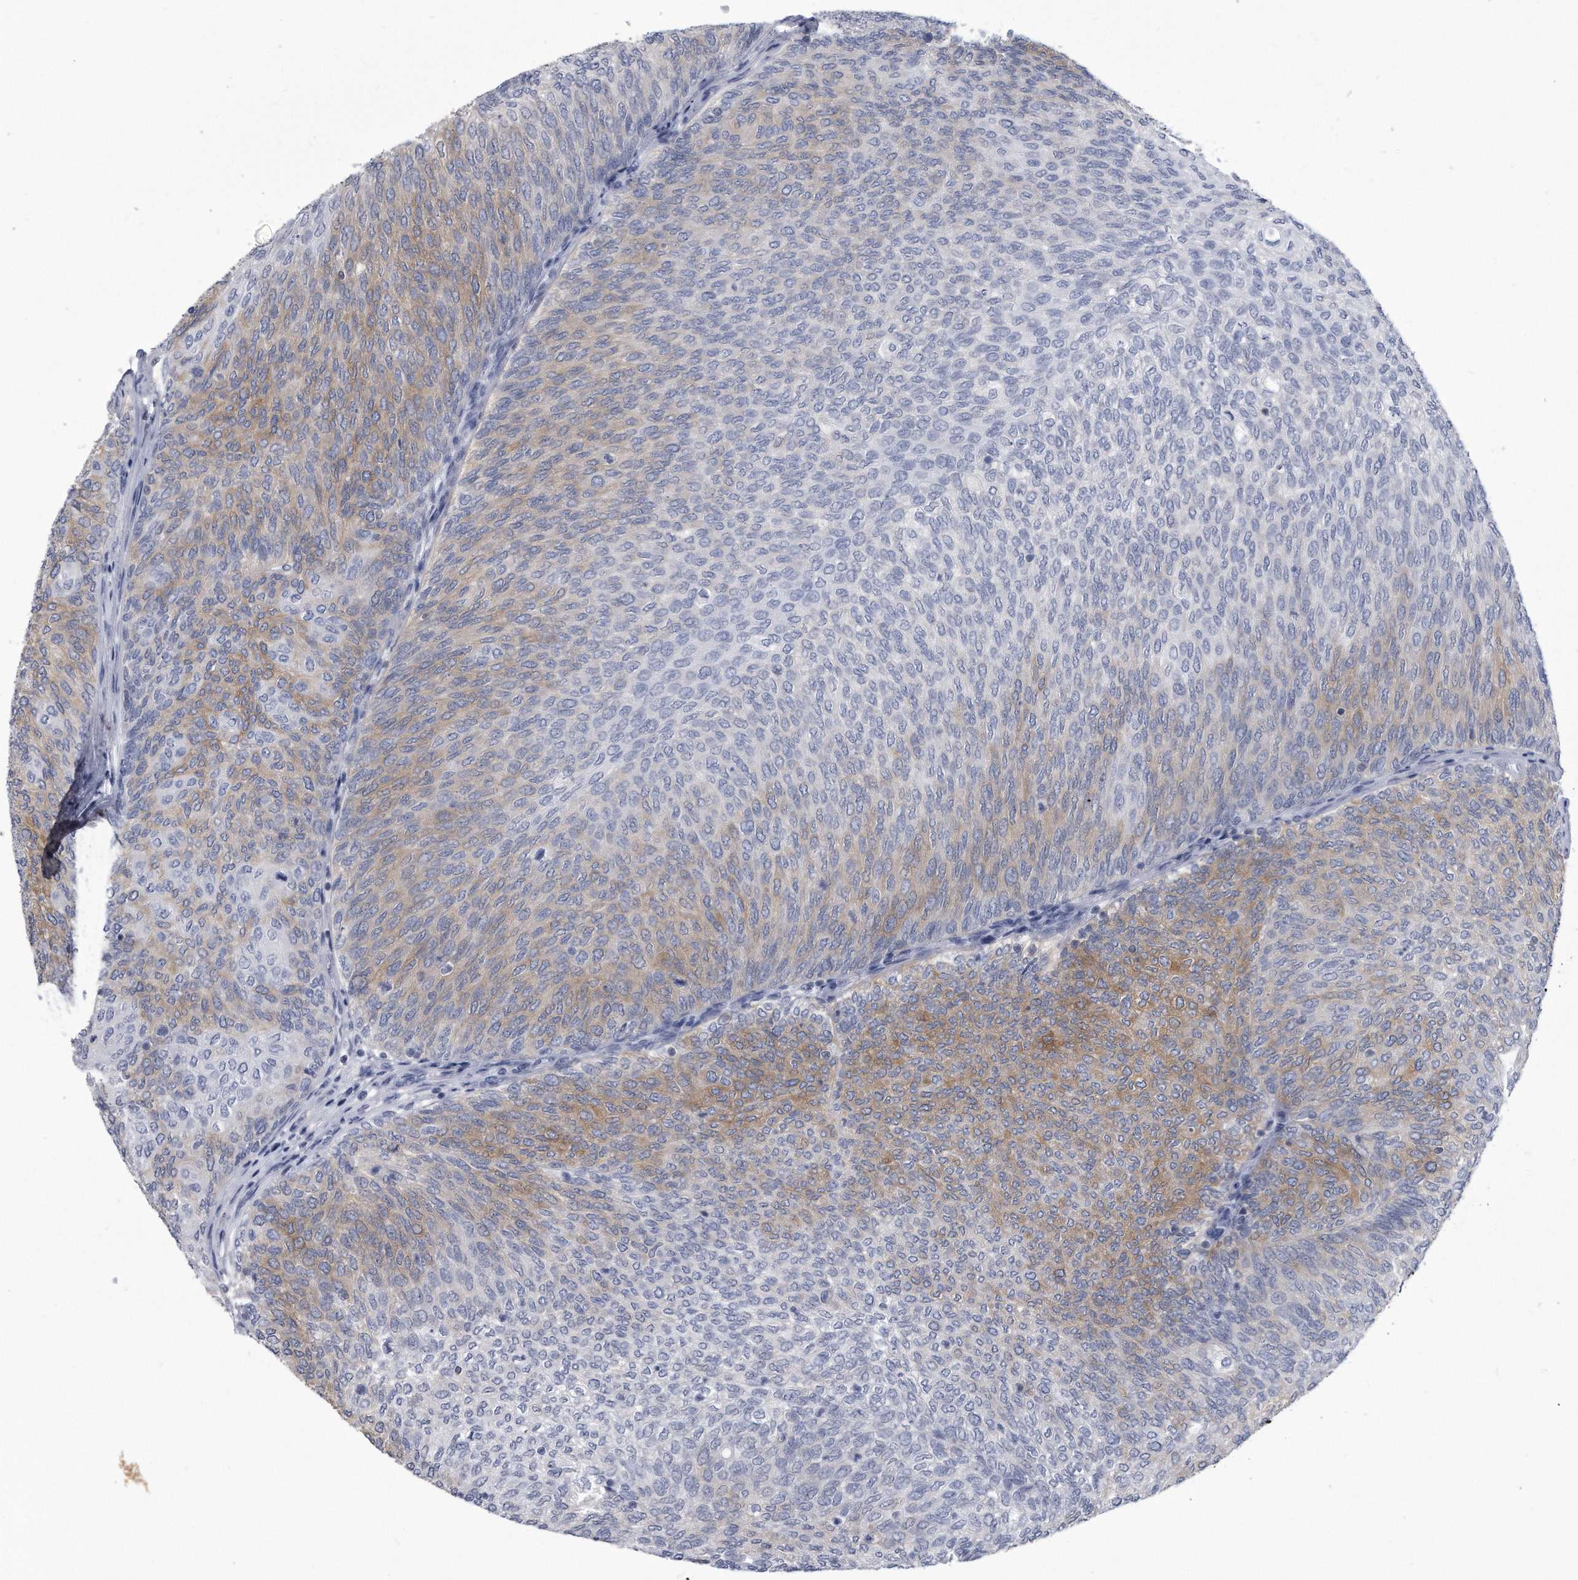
{"staining": {"intensity": "weak", "quantity": "<25%", "location": "cytoplasmic/membranous"}, "tissue": "urothelial cancer", "cell_type": "Tumor cells", "image_type": "cancer", "snomed": [{"axis": "morphology", "description": "Urothelial carcinoma, Low grade"}, {"axis": "topography", "description": "Urinary bladder"}], "caption": "High magnification brightfield microscopy of urothelial cancer stained with DAB (brown) and counterstained with hematoxylin (blue): tumor cells show no significant expression. (DAB immunohistochemistry (IHC) with hematoxylin counter stain).", "gene": "PYGB", "patient": {"sex": "female", "age": 79}}